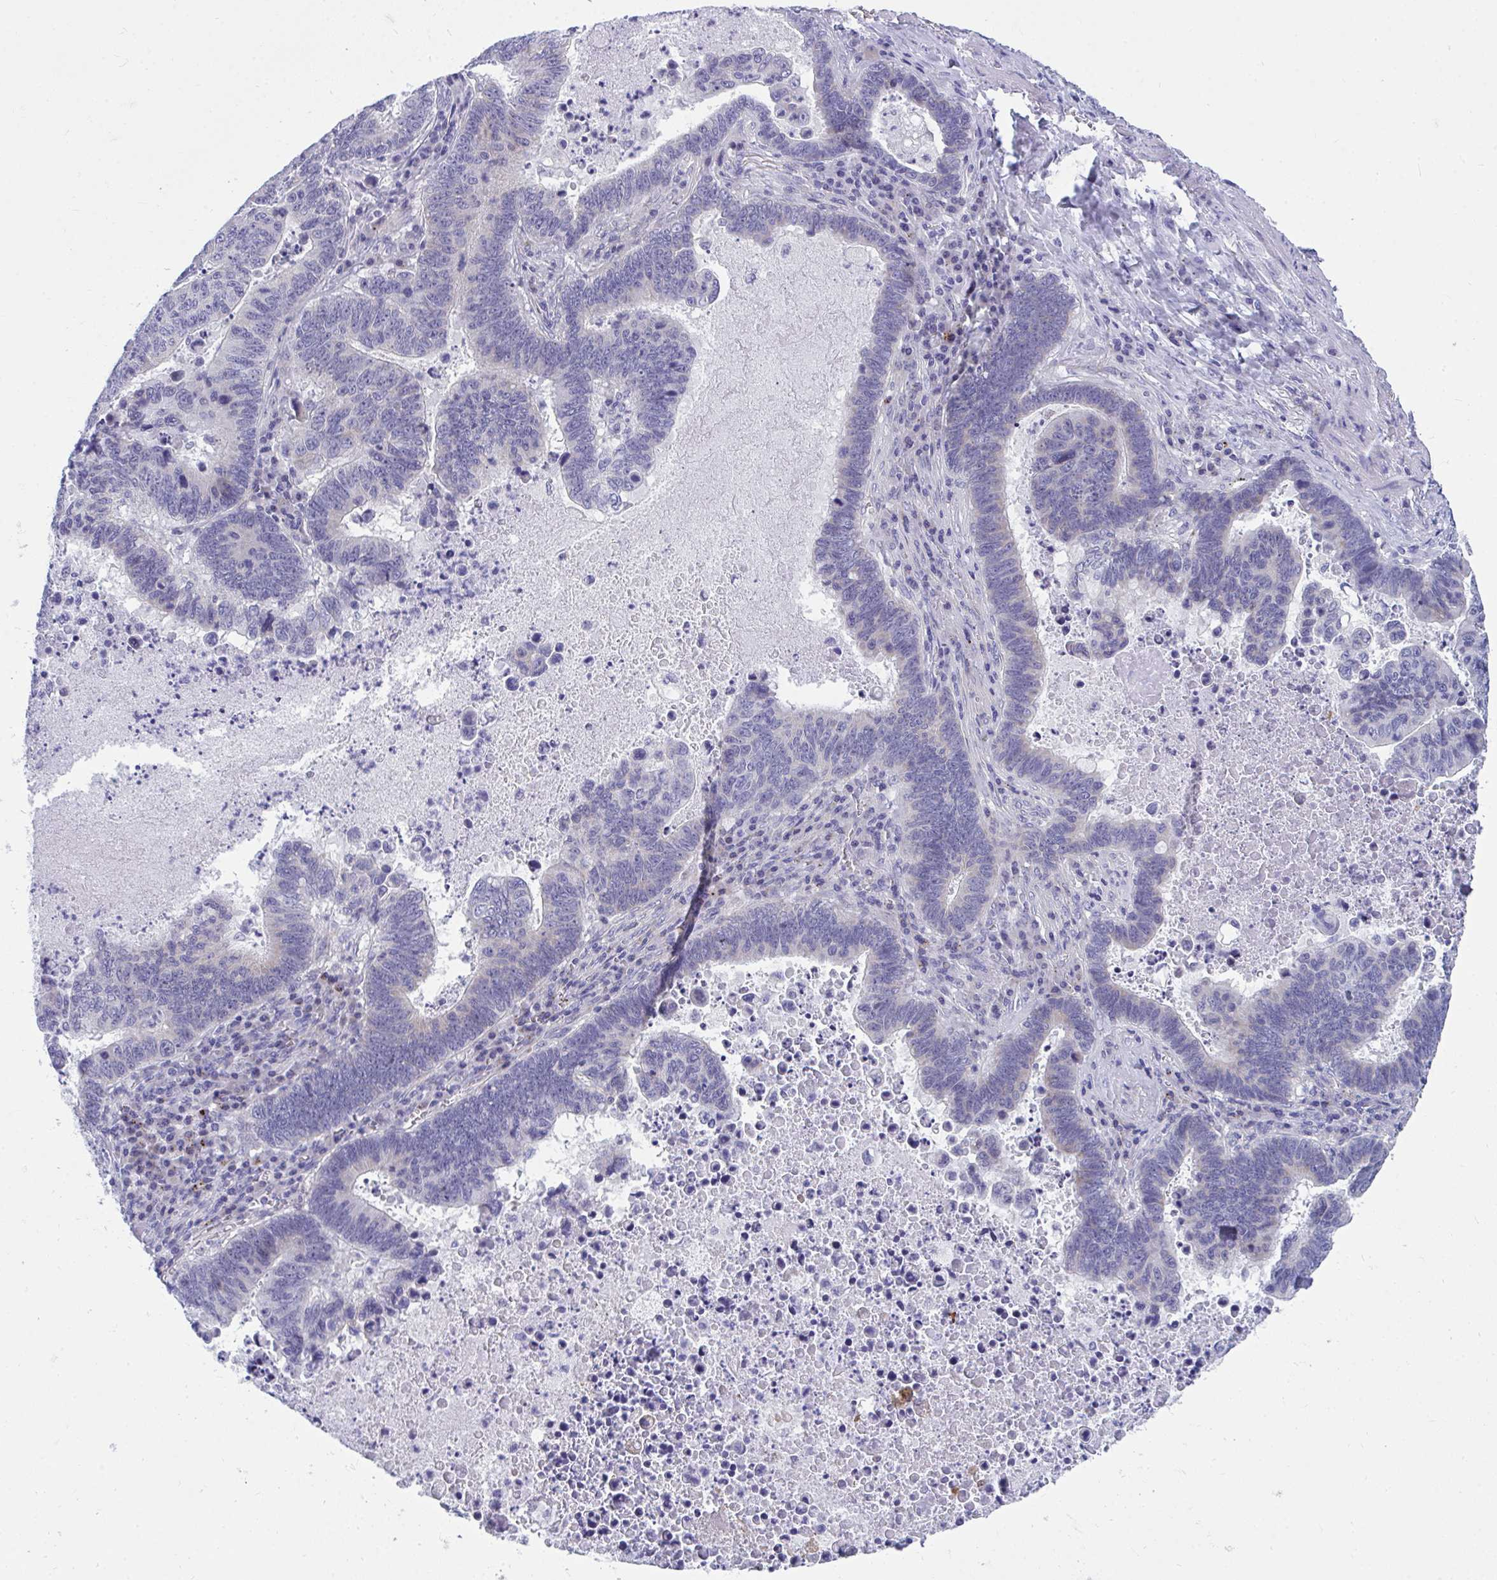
{"staining": {"intensity": "negative", "quantity": "none", "location": "none"}, "tissue": "lung cancer", "cell_type": "Tumor cells", "image_type": "cancer", "snomed": [{"axis": "morphology", "description": "Aneuploidy"}, {"axis": "morphology", "description": "Adenocarcinoma, NOS"}, {"axis": "morphology", "description": "Adenocarcinoma primary or metastatic"}, {"axis": "topography", "description": "Lung"}], "caption": "A high-resolution photomicrograph shows immunohistochemistry staining of lung adenocarcinoma primary or metastatic, which exhibits no significant staining in tumor cells.", "gene": "TSBP1", "patient": {"sex": "female", "age": 75}}